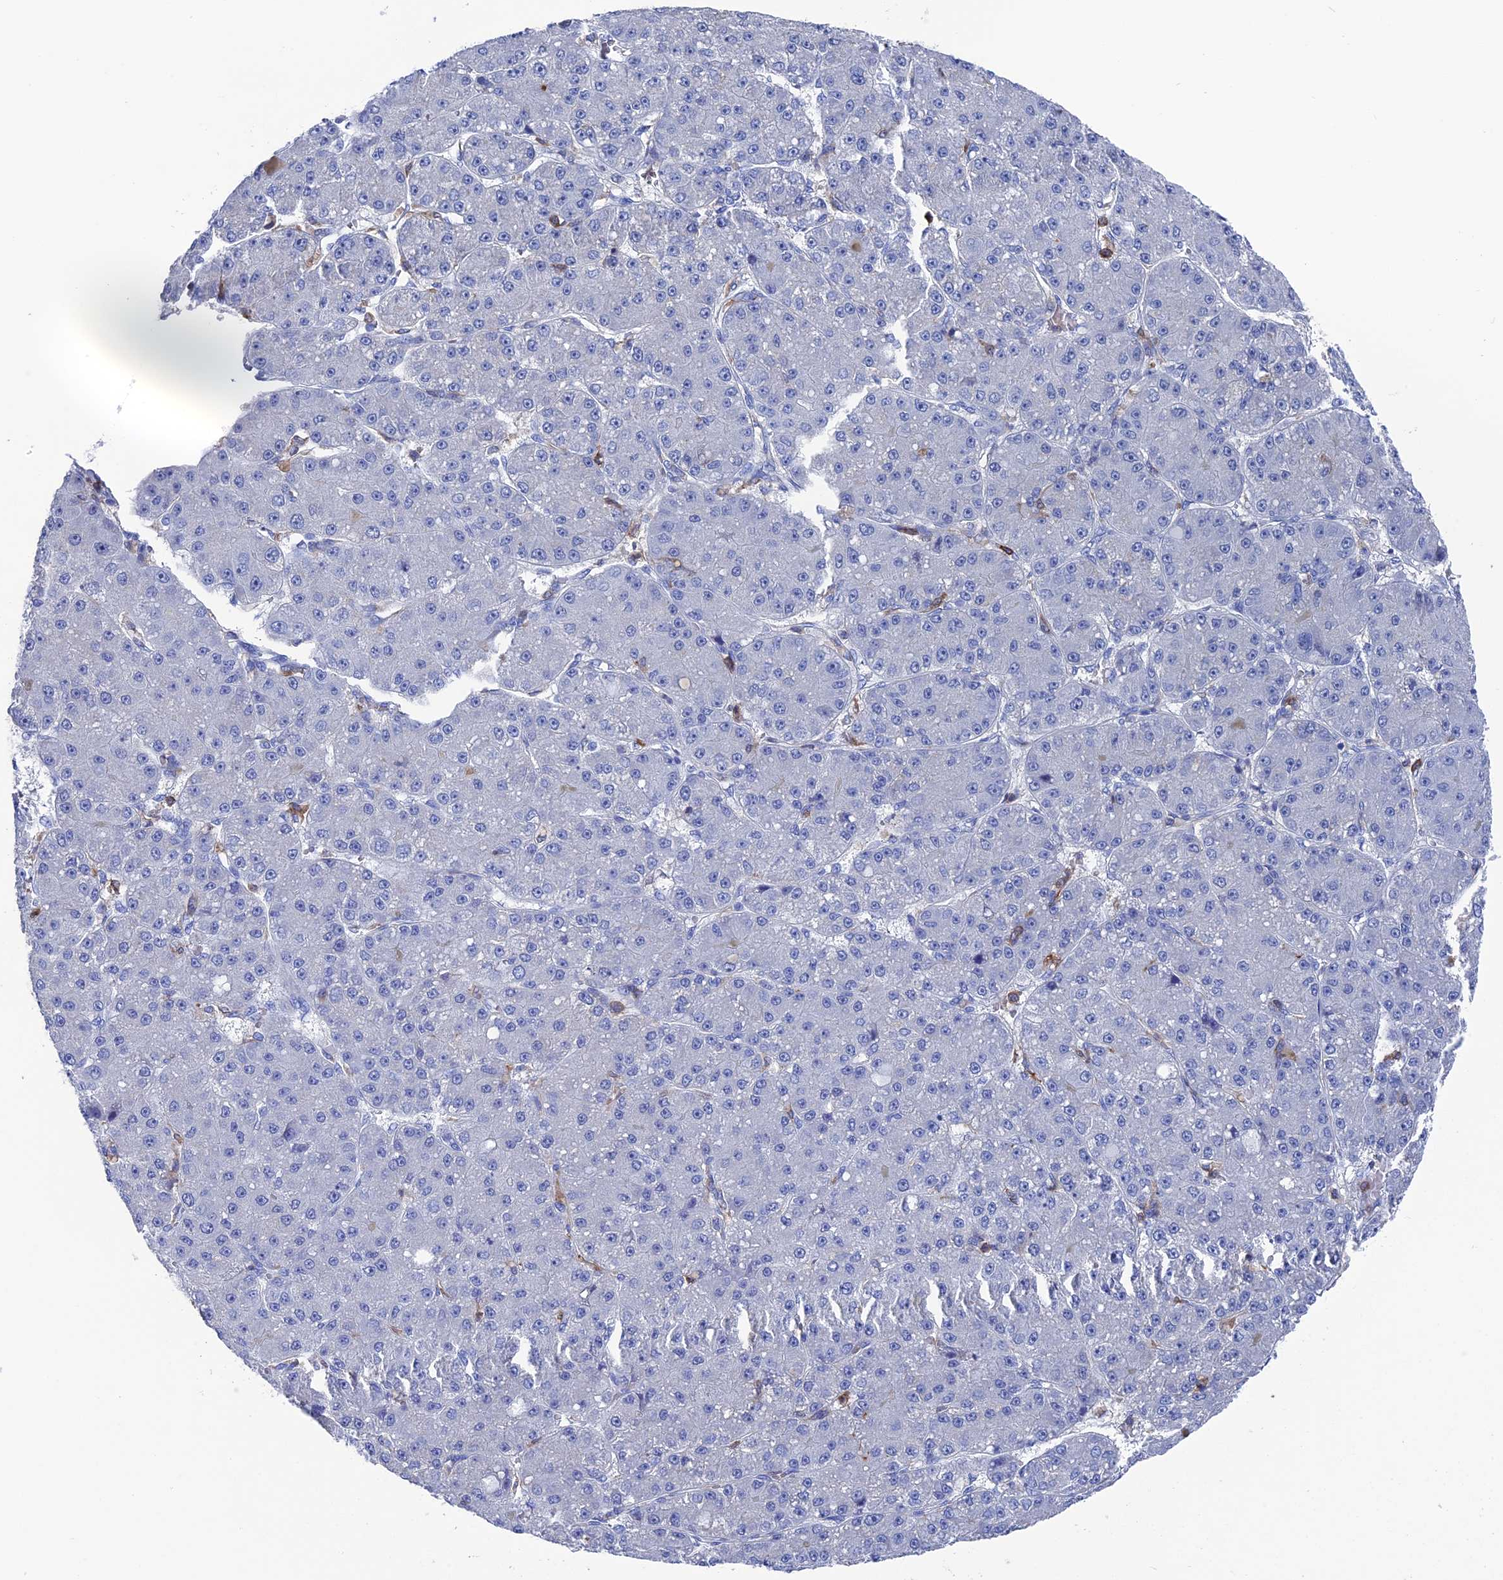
{"staining": {"intensity": "negative", "quantity": "none", "location": "none"}, "tissue": "liver cancer", "cell_type": "Tumor cells", "image_type": "cancer", "snomed": [{"axis": "morphology", "description": "Carcinoma, Hepatocellular, NOS"}, {"axis": "topography", "description": "Liver"}], "caption": "There is no significant staining in tumor cells of liver hepatocellular carcinoma. (Stains: DAB immunohistochemistry with hematoxylin counter stain, Microscopy: brightfield microscopy at high magnification).", "gene": "TYROBP", "patient": {"sex": "male", "age": 67}}